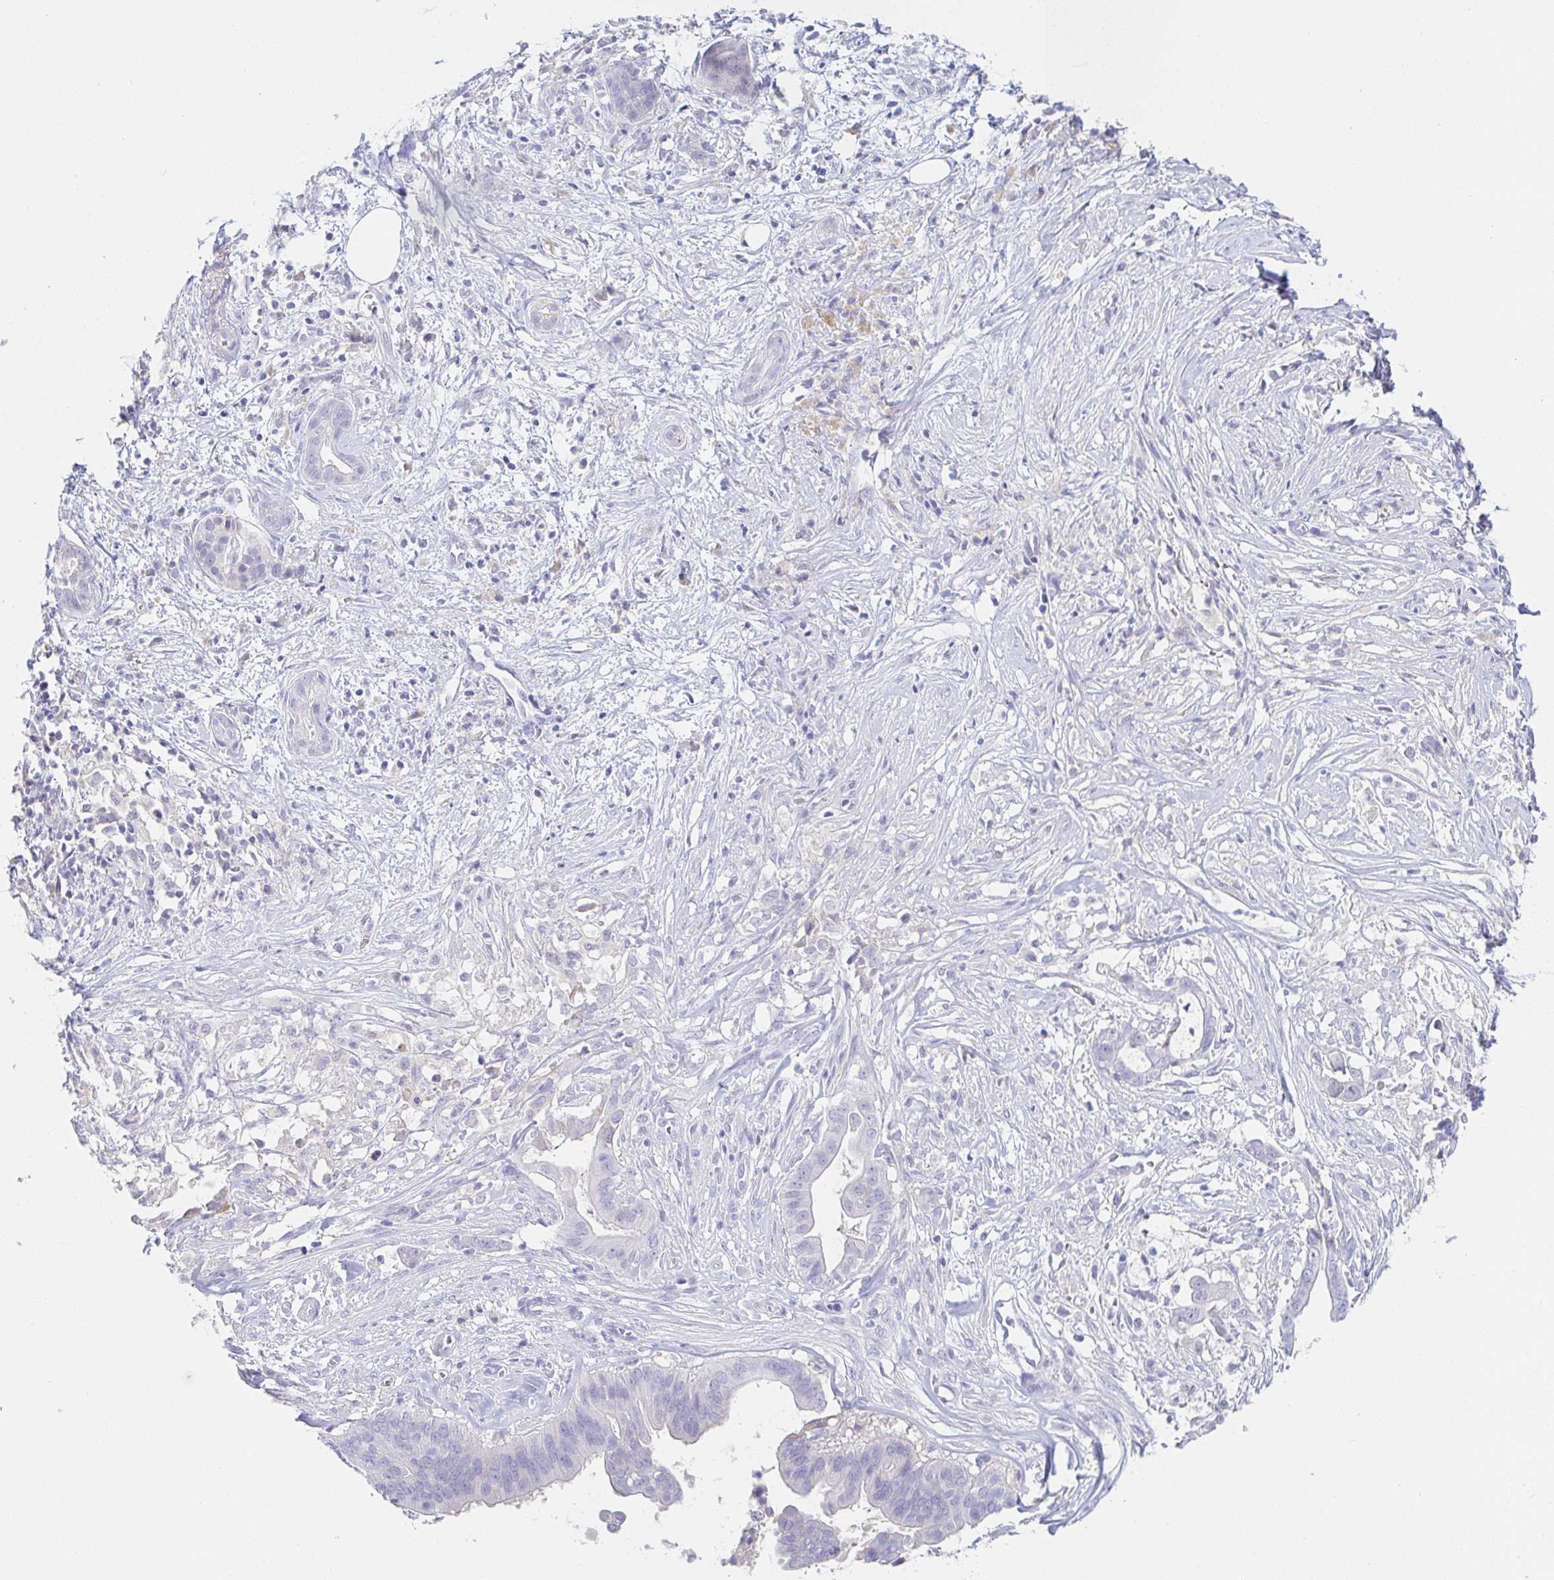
{"staining": {"intensity": "negative", "quantity": "none", "location": "none"}, "tissue": "pancreatic cancer", "cell_type": "Tumor cells", "image_type": "cancer", "snomed": [{"axis": "morphology", "description": "Adenocarcinoma, NOS"}, {"axis": "topography", "description": "Pancreas"}], "caption": "Pancreatic adenocarcinoma was stained to show a protein in brown. There is no significant expression in tumor cells.", "gene": "PDE6B", "patient": {"sex": "male", "age": 61}}